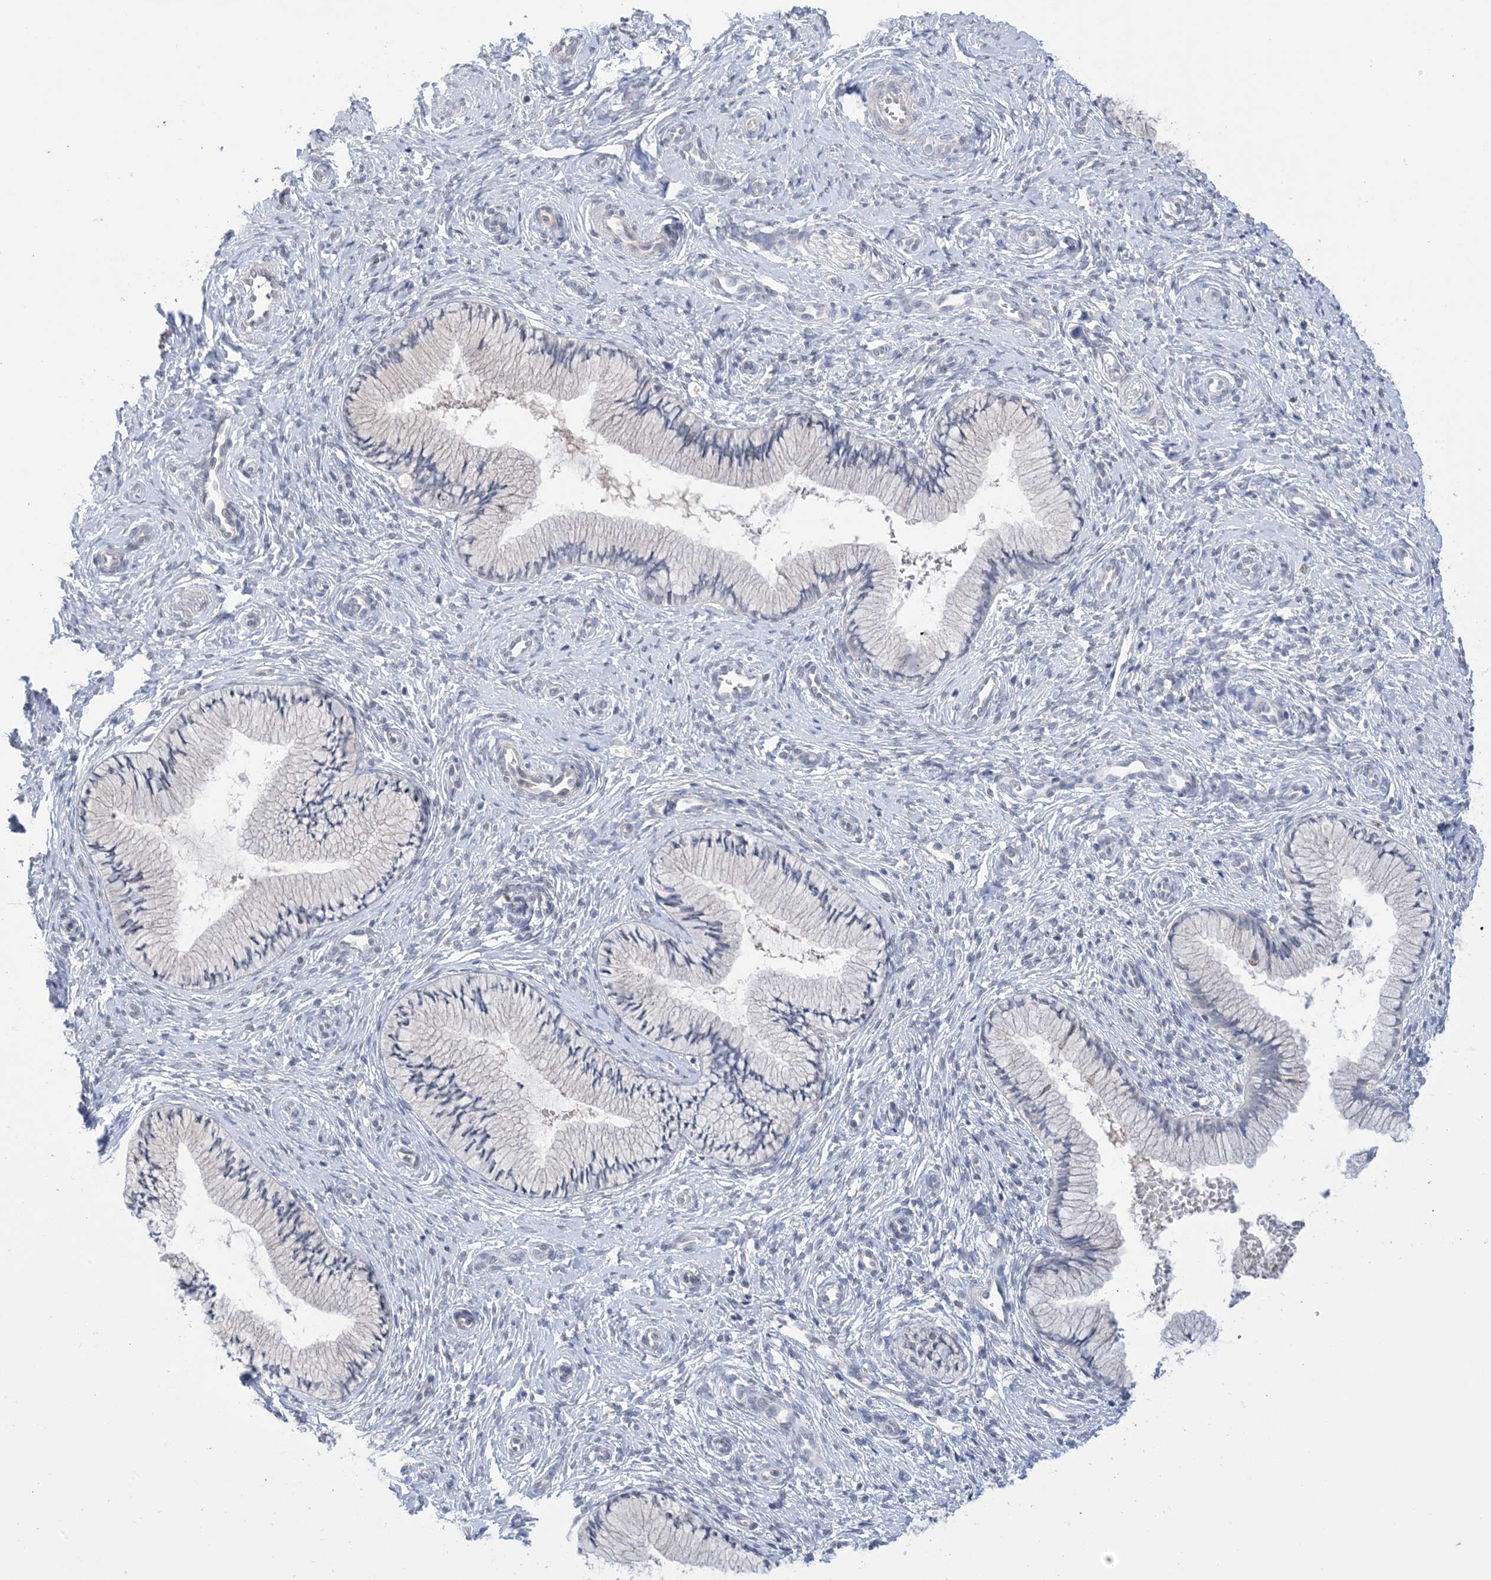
{"staining": {"intensity": "negative", "quantity": "none", "location": "none"}, "tissue": "cervix", "cell_type": "Glandular cells", "image_type": "normal", "snomed": [{"axis": "morphology", "description": "Normal tissue, NOS"}, {"axis": "topography", "description": "Cervix"}], "caption": "Immunohistochemistry of unremarkable human cervix exhibits no staining in glandular cells.", "gene": "TTYH1", "patient": {"sex": "female", "age": 27}}